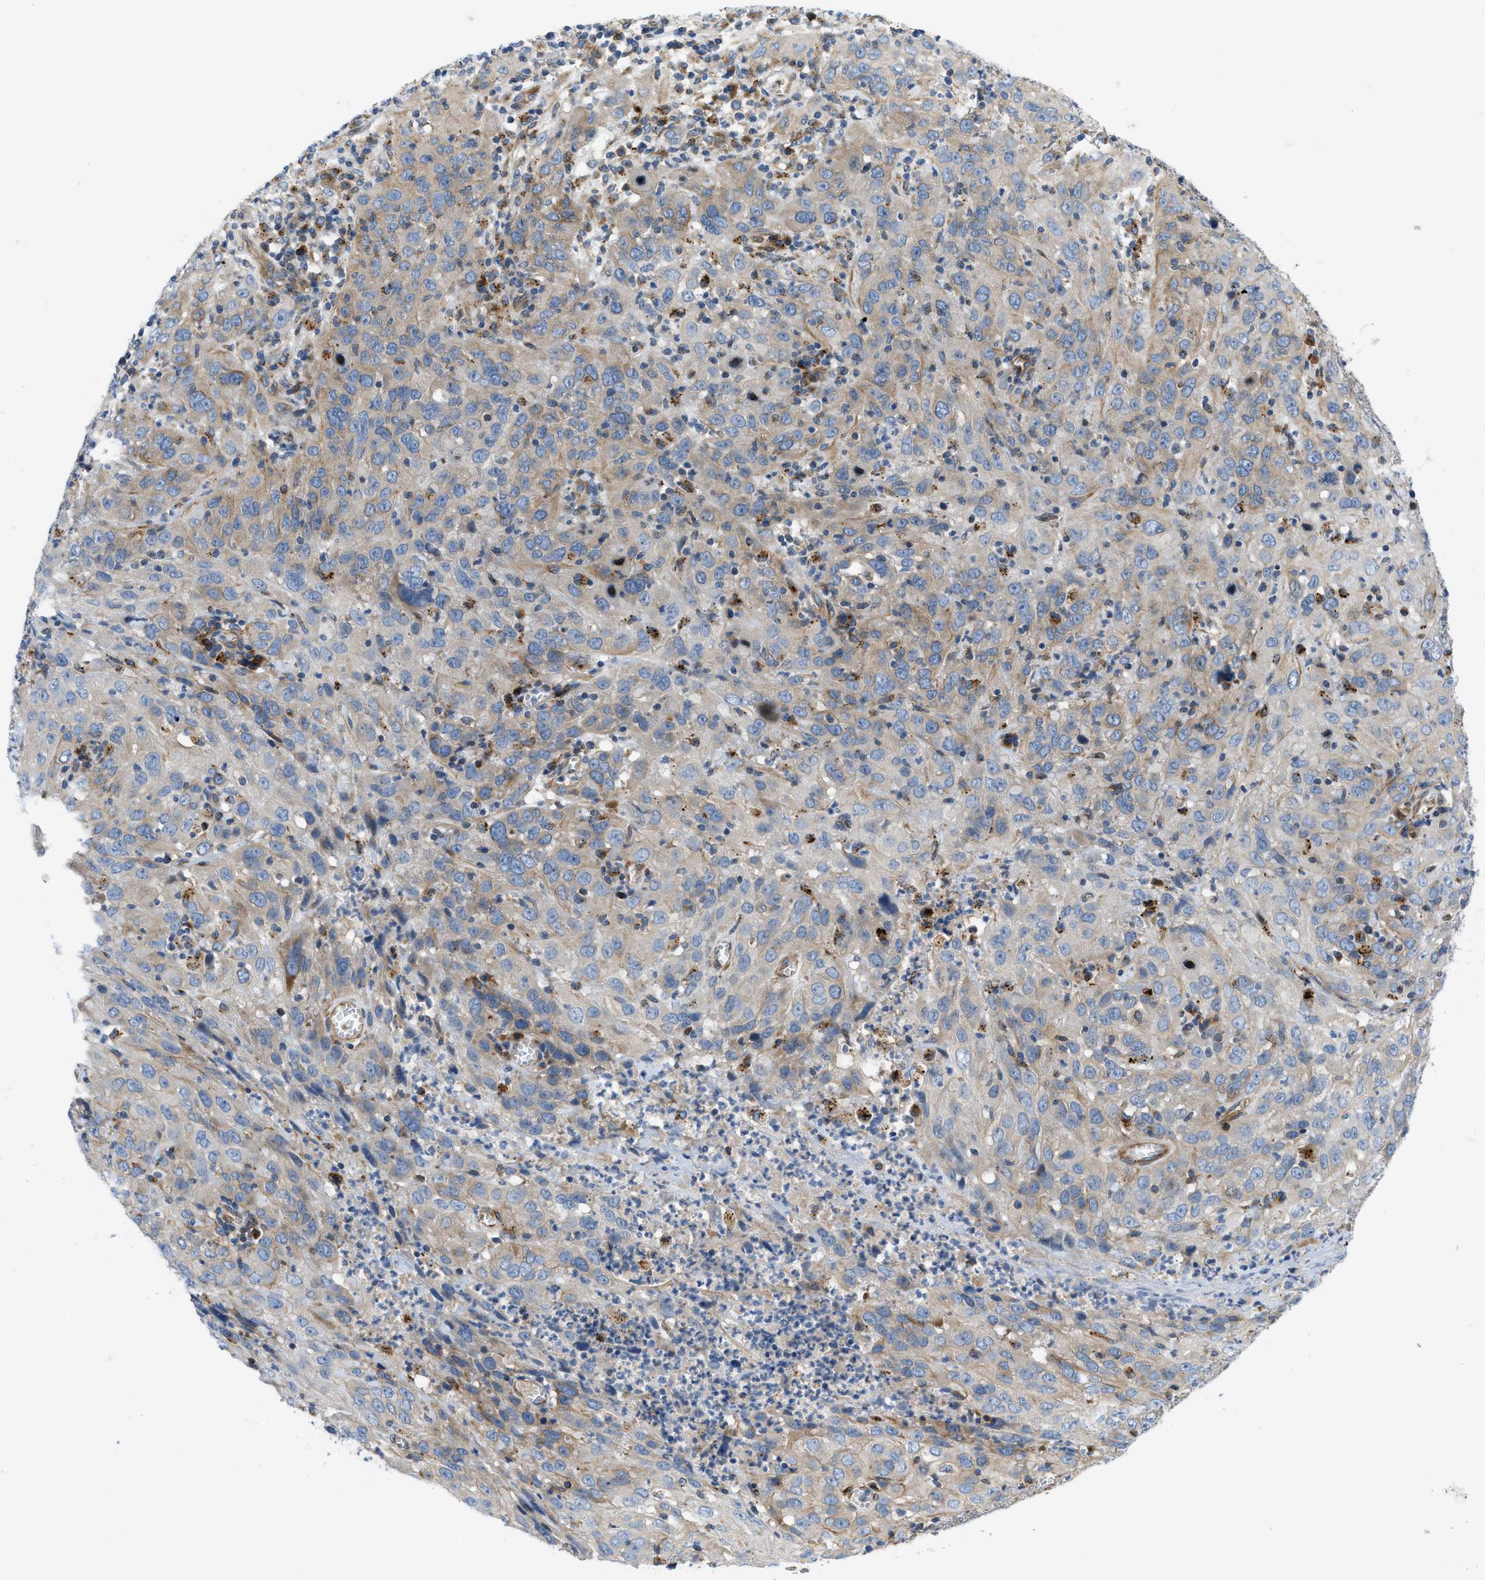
{"staining": {"intensity": "weak", "quantity": "25%-75%", "location": "cytoplasmic/membranous"}, "tissue": "cervical cancer", "cell_type": "Tumor cells", "image_type": "cancer", "snomed": [{"axis": "morphology", "description": "Squamous cell carcinoma, NOS"}, {"axis": "topography", "description": "Cervix"}], "caption": "Cervical squamous cell carcinoma stained for a protein (brown) exhibits weak cytoplasmic/membranous positive staining in approximately 25%-75% of tumor cells.", "gene": "TMEM248", "patient": {"sex": "female", "age": 32}}